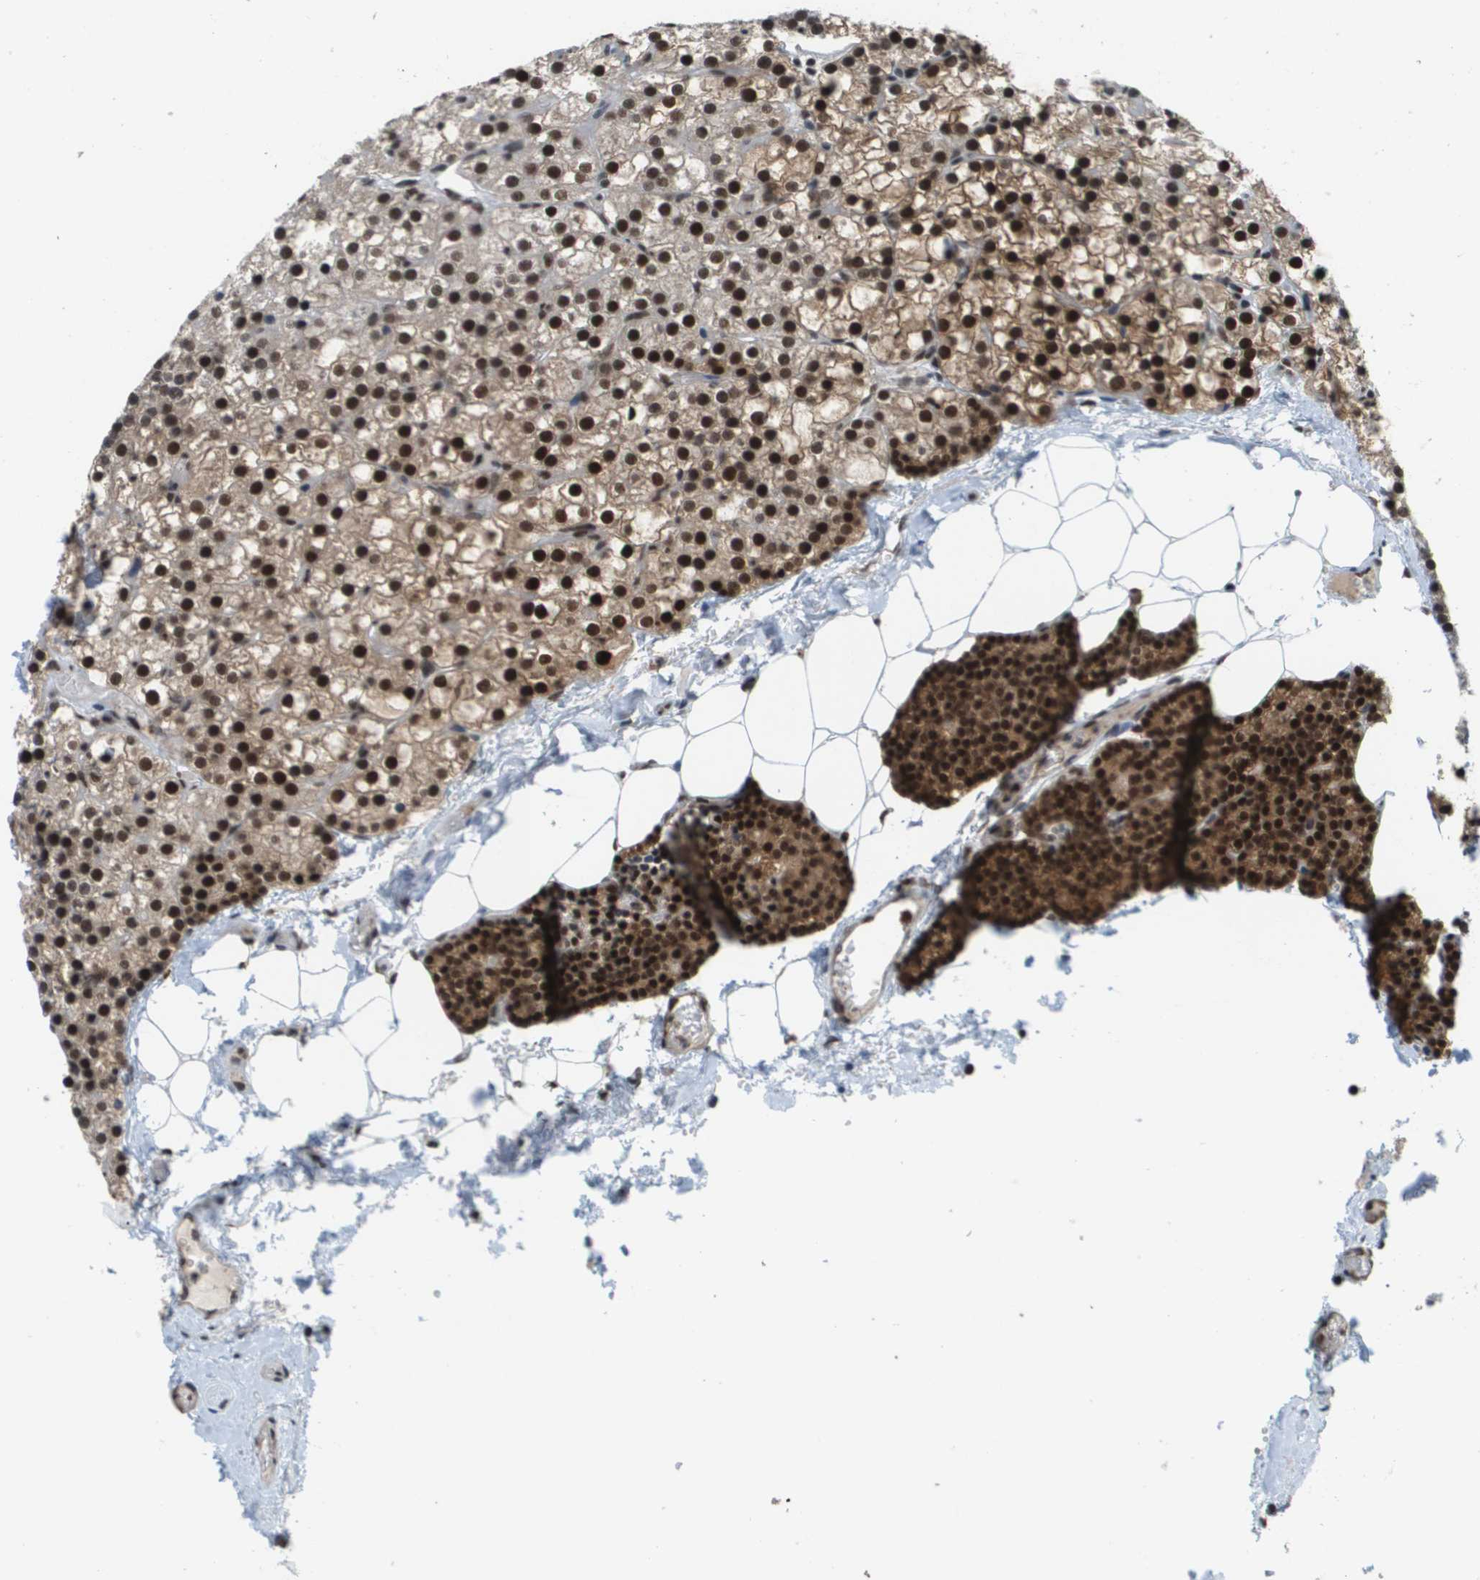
{"staining": {"intensity": "strong", "quantity": ">75%", "location": "cytoplasmic/membranous,nuclear"}, "tissue": "parathyroid gland", "cell_type": "Glandular cells", "image_type": "normal", "snomed": [{"axis": "morphology", "description": "Normal tissue, NOS"}, {"axis": "morphology", "description": "Adenoma, NOS"}, {"axis": "topography", "description": "Parathyroid gland"}], "caption": "Immunohistochemical staining of unremarkable human parathyroid gland reveals high levels of strong cytoplasmic/membranous,nuclear expression in about >75% of glandular cells.", "gene": "PRCC", "patient": {"sex": "female", "age": 70}}